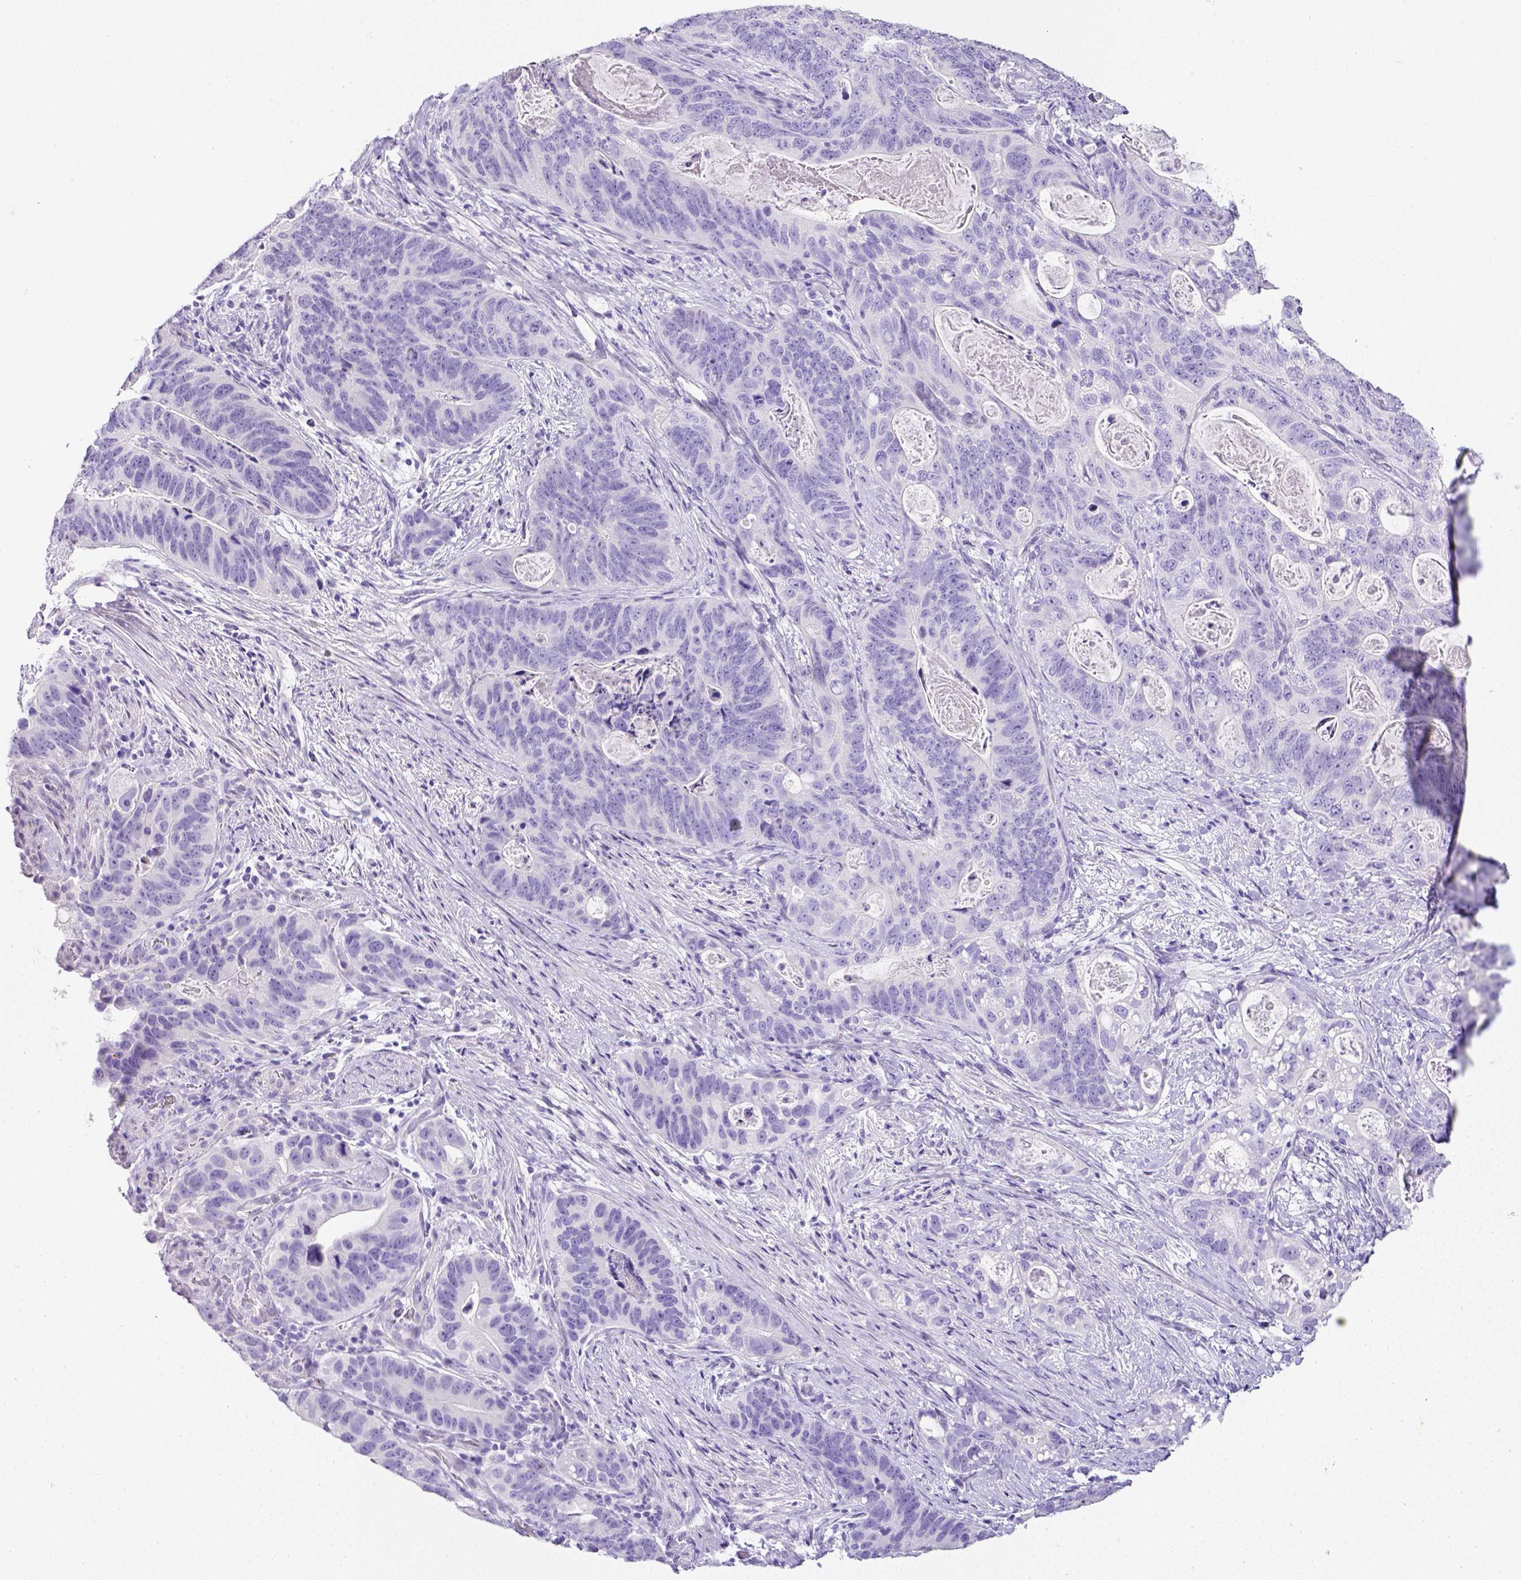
{"staining": {"intensity": "negative", "quantity": "none", "location": "none"}, "tissue": "stomach cancer", "cell_type": "Tumor cells", "image_type": "cancer", "snomed": [{"axis": "morphology", "description": "Normal tissue, NOS"}, {"axis": "morphology", "description": "Adenocarcinoma, NOS"}, {"axis": "topography", "description": "Stomach"}], "caption": "There is no significant expression in tumor cells of adenocarcinoma (stomach).", "gene": "ARHGAP36", "patient": {"sex": "female", "age": 89}}